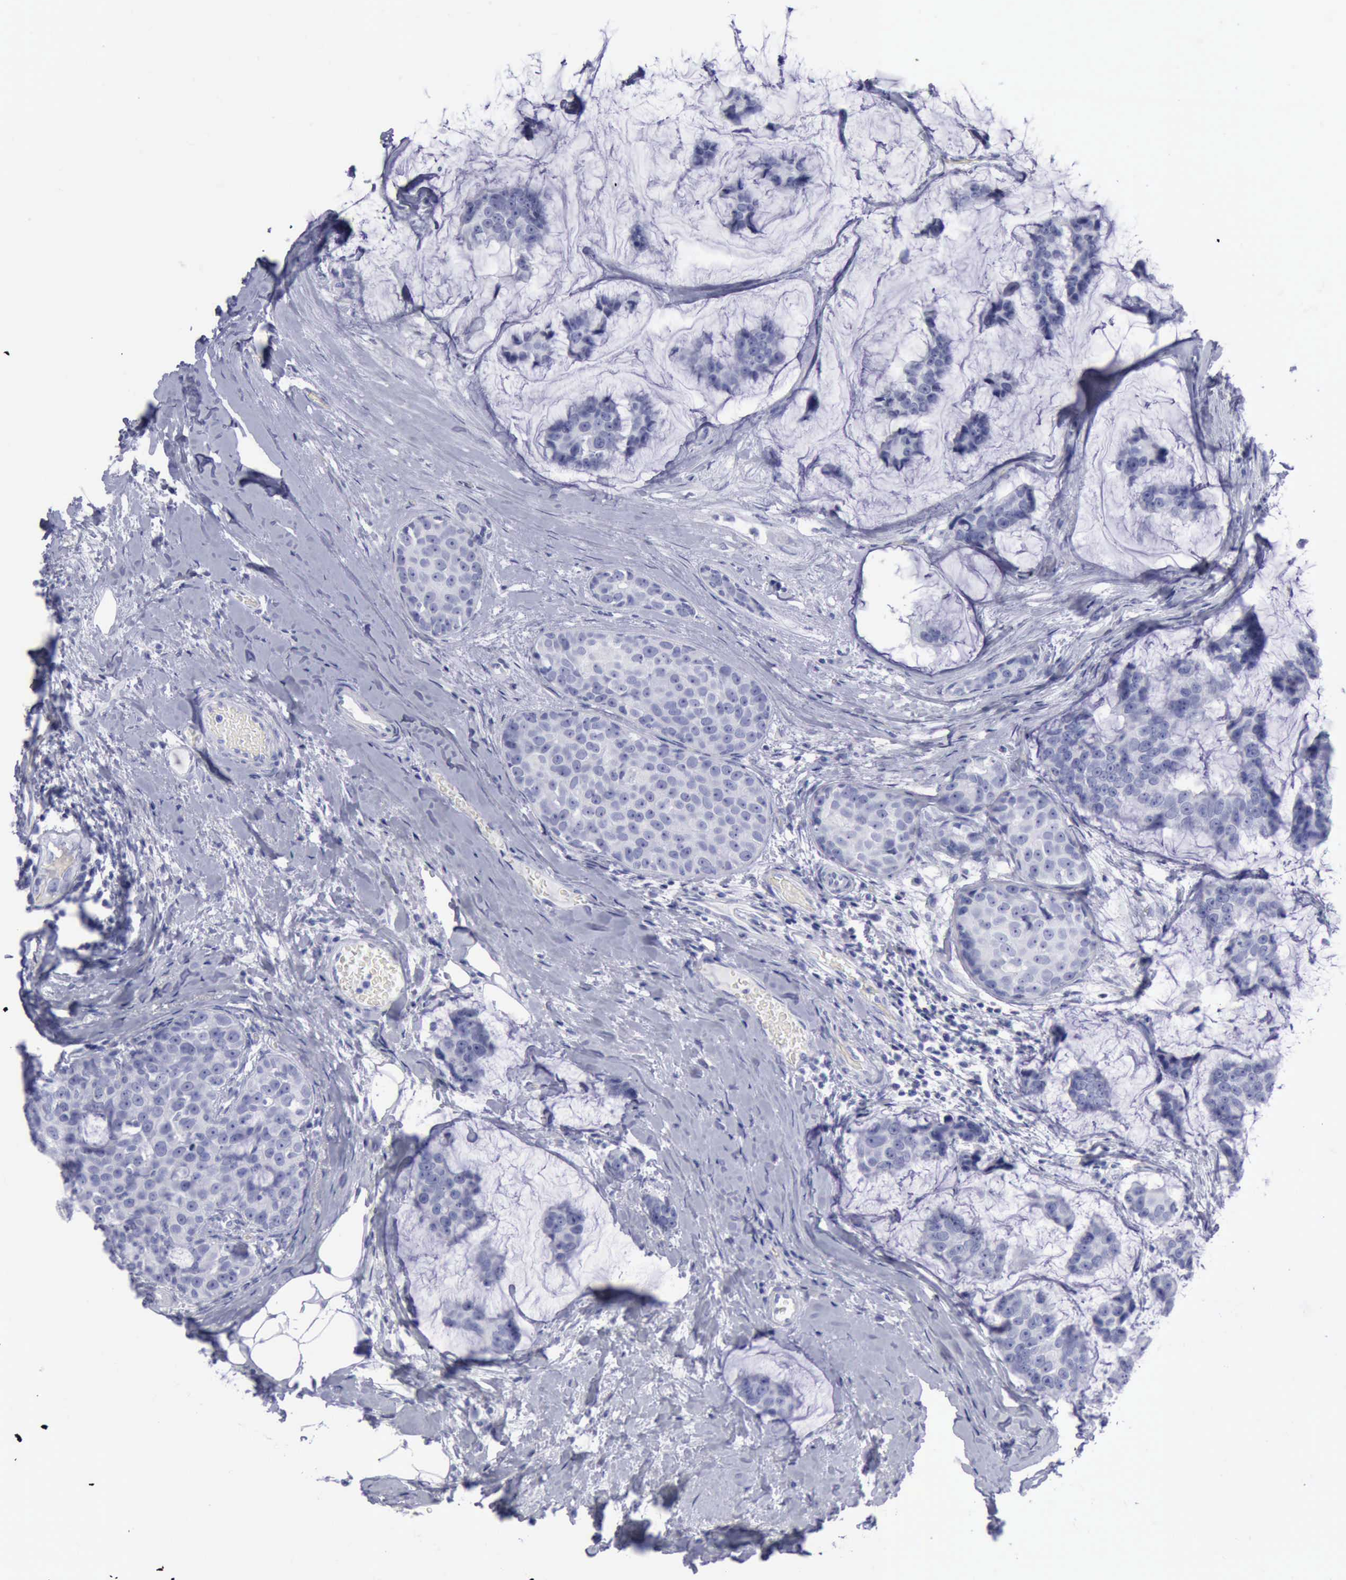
{"staining": {"intensity": "negative", "quantity": "none", "location": "none"}, "tissue": "breast cancer", "cell_type": "Tumor cells", "image_type": "cancer", "snomed": [{"axis": "morphology", "description": "Normal tissue, NOS"}, {"axis": "morphology", "description": "Duct carcinoma"}, {"axis": "topography", "description": "Breast"}], "caption": "This is an IHC micrograph of human breast invasive ductal carcinoma. There is no staining in tumor cells.", "gene": "KRT13", "patient": {"sex": "female", "age": 50}}